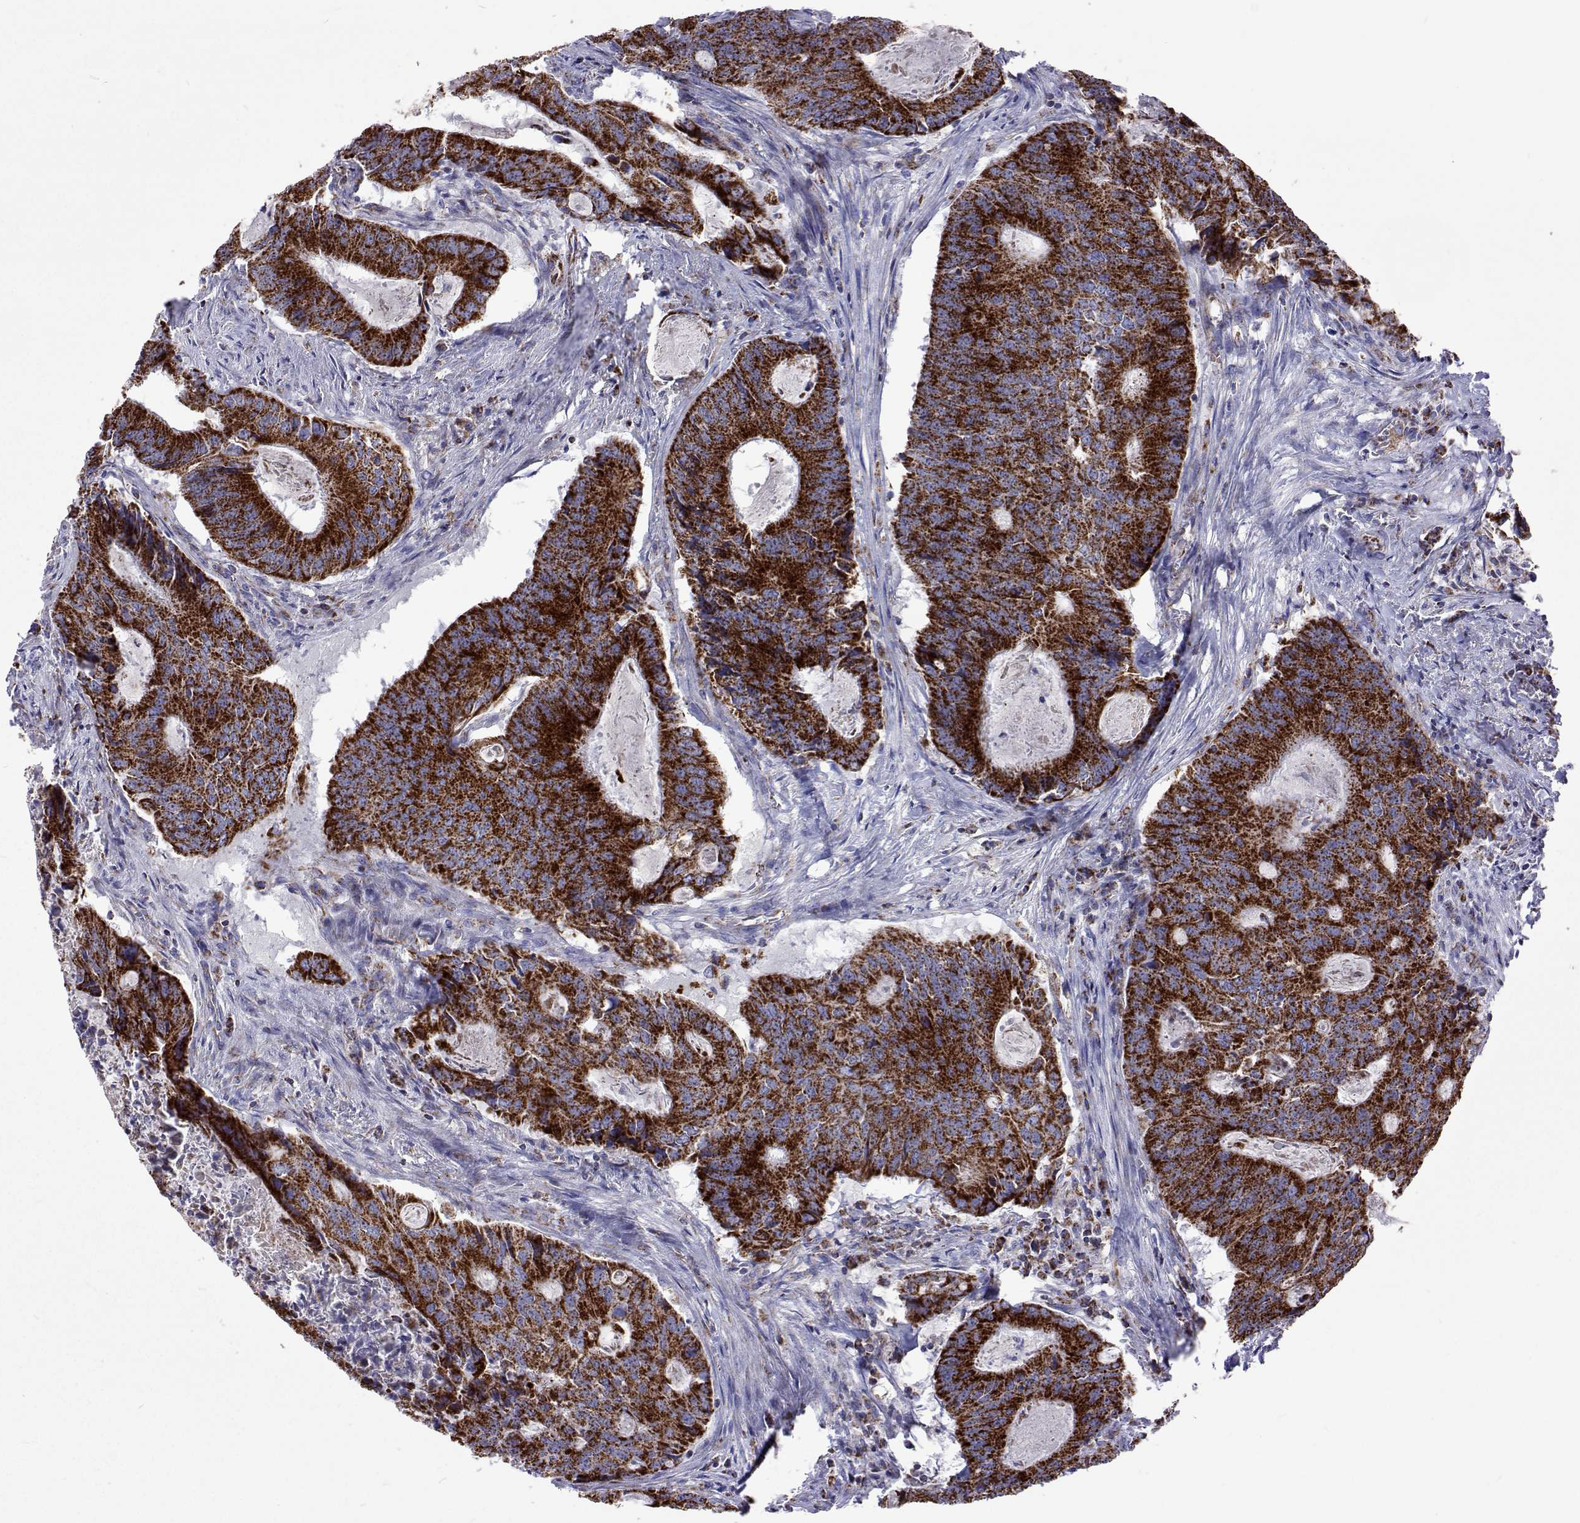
{"staining": {"intensity": "strong", "quantity": ">75%", "location": "cytoplasmic/membranous"}, "tissue": "colorectal cancer", "cell_type": "Tumor cells", "image_type": "cancer", "snomed": [{"axis": "morphology", "description": "Adenocarcinoma, NOS"}, {"axis": "topography", "description": "Colon"}], "caption": "IHC of human adenocarcinoma (colorectal) reveals high levels of strong cytoplasmic/membranous staining in approximately >75% of tumor cells.", "gene": "MCCC2", "patient": {"sex": "male", "age": 67}}